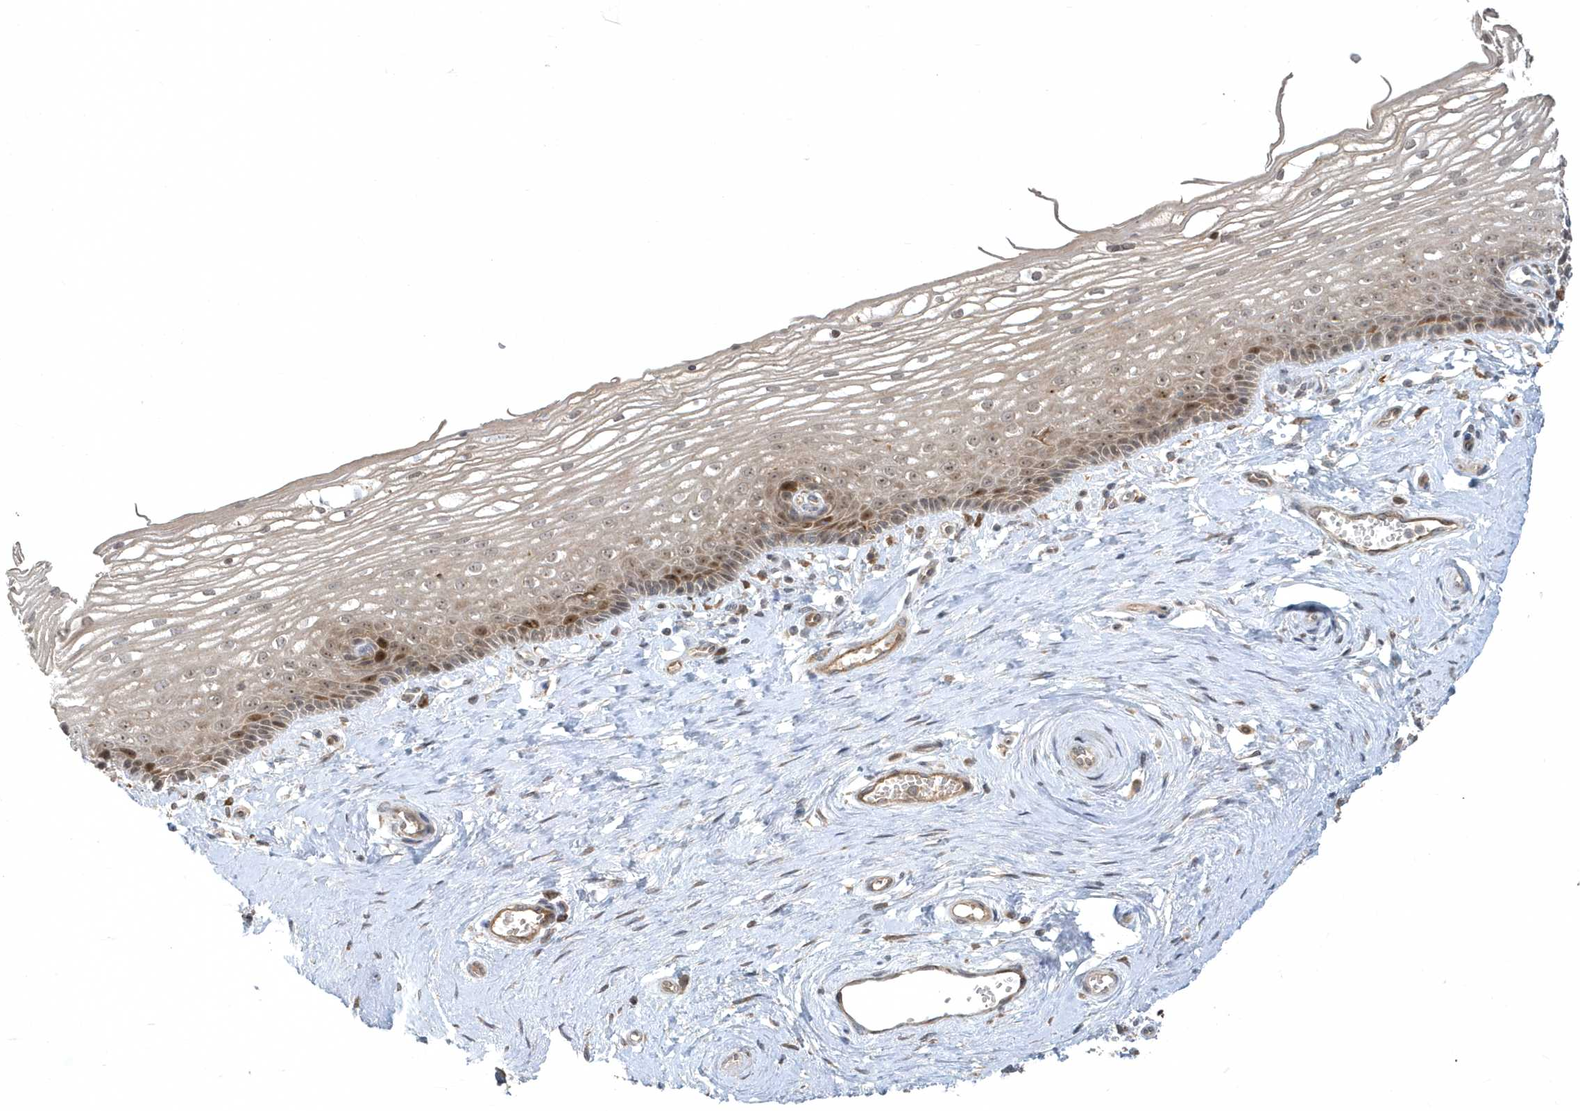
{"staining": {"intensity": "moderate", "quantity": "25%-75%", "location": "cytoplasmic/membranous,nuclear"}, "tissue": "vagina", "cell_type": "Squamous epithelial cells", "image_type": "normal", "snomed": [{"axis": "morphology", "description": "Normal tissue, NOS"}, {"axis": "topography", "description": "Vagina"}], "caption": "Immunohistochemistry (DAB (3,3'-diaminobenzidine)) staining of unremarkable human vagina demonstrates moderate cytoplasmic/membranous,nuclear protein expression in about 25%-75% of squamous epithelial cells. (brown staining indicates protein expression, while blue staining denotes nuclei).", "gene": "TRAIP", "patient": {"sex": "female", "age": 46}}